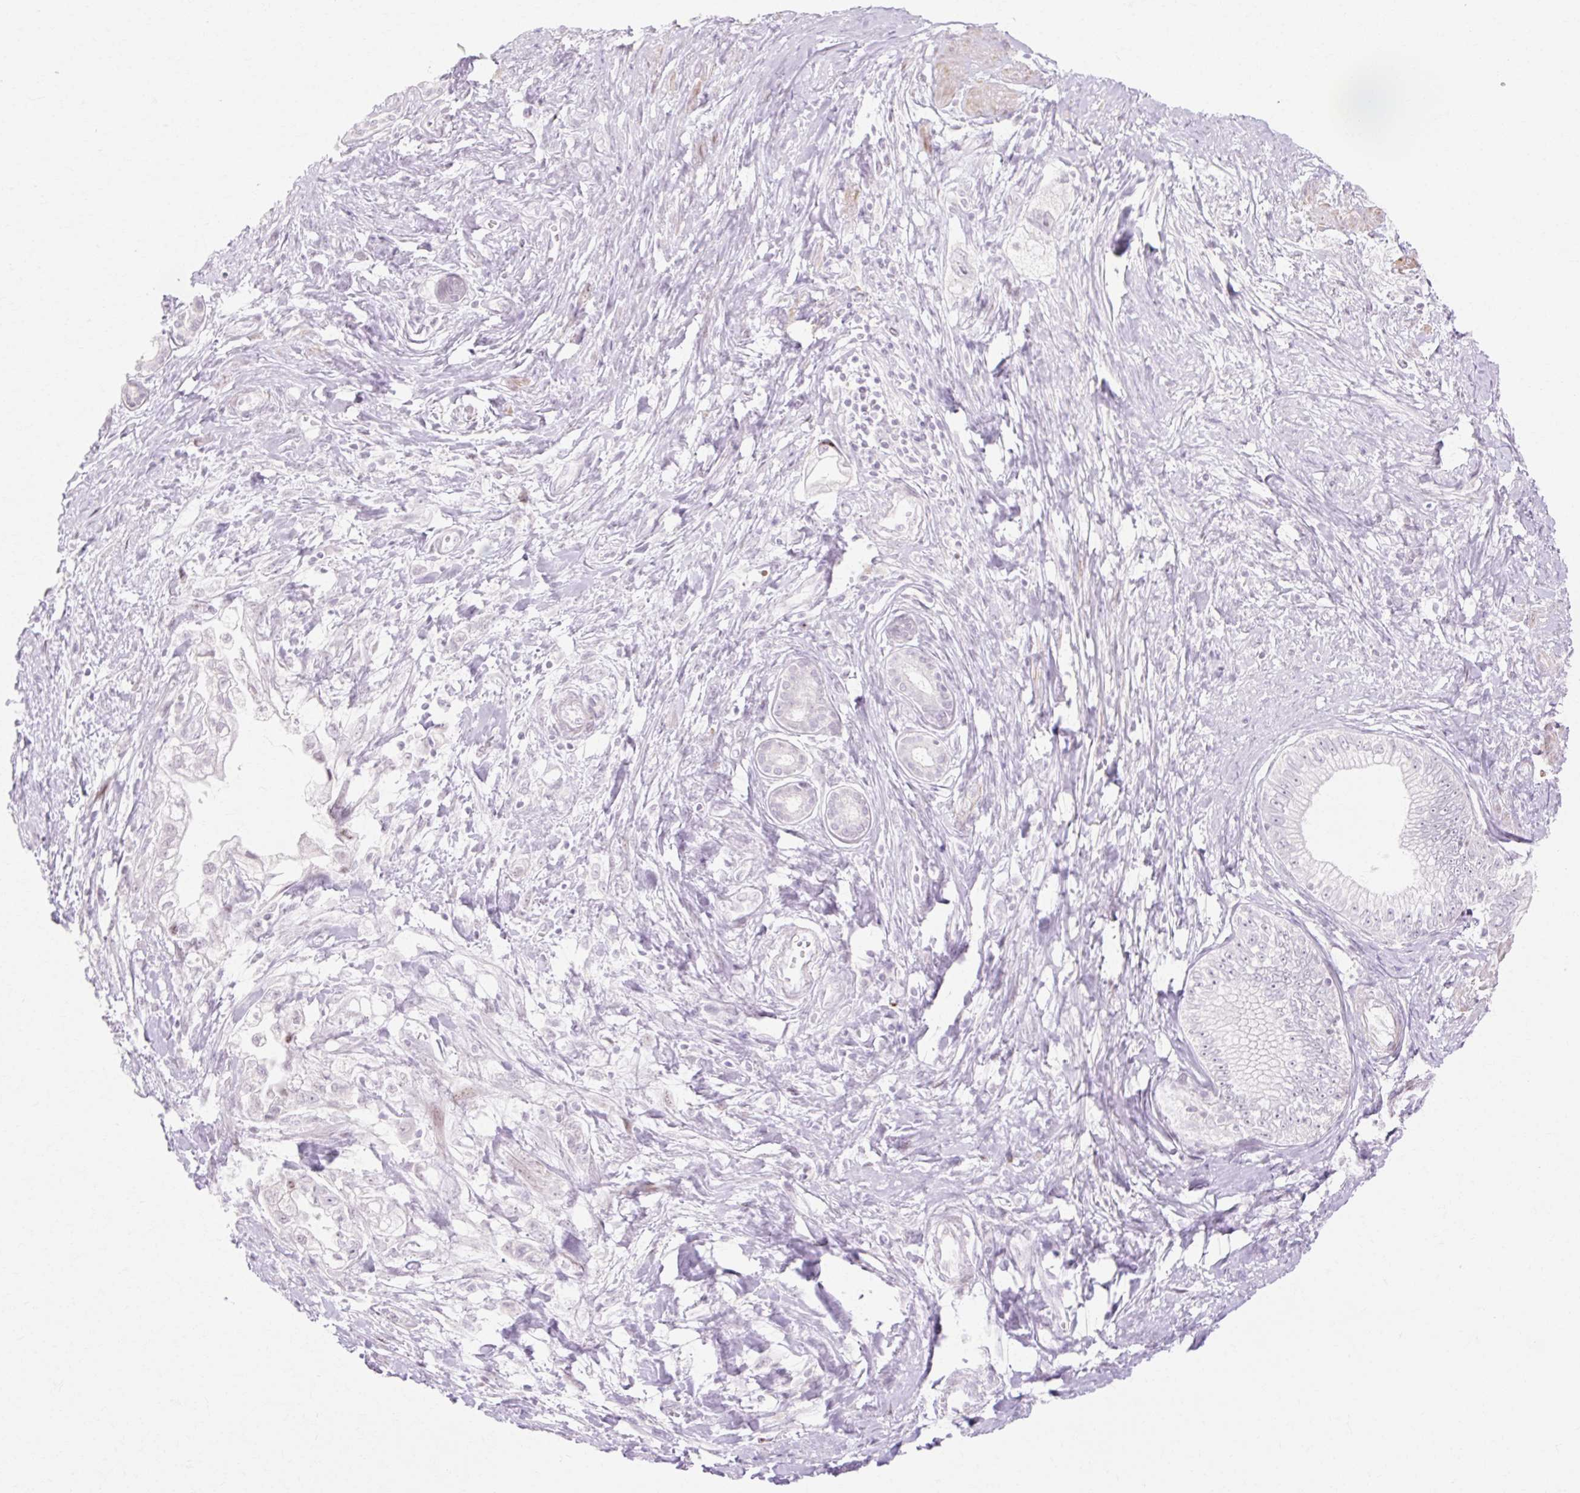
{"staining": {"intensity": "negative", "quantity": "none", "location": "none"}, "tissue": "pancreatic cancer", "cell_type": "Tumor cells", "image_type": "cancer", "snomed": [{"axis": "morphology", "description": "Adenocarcinoma, NOS"}, {"axis": "topography", "description": "Pancreas"}], "caption": "Tumor cells are negative for brown protein staining in pancreatic cancer (adenocarcinoma).", "gene": "C3orf49", "patient": {"sex": "male", "age": 70}}